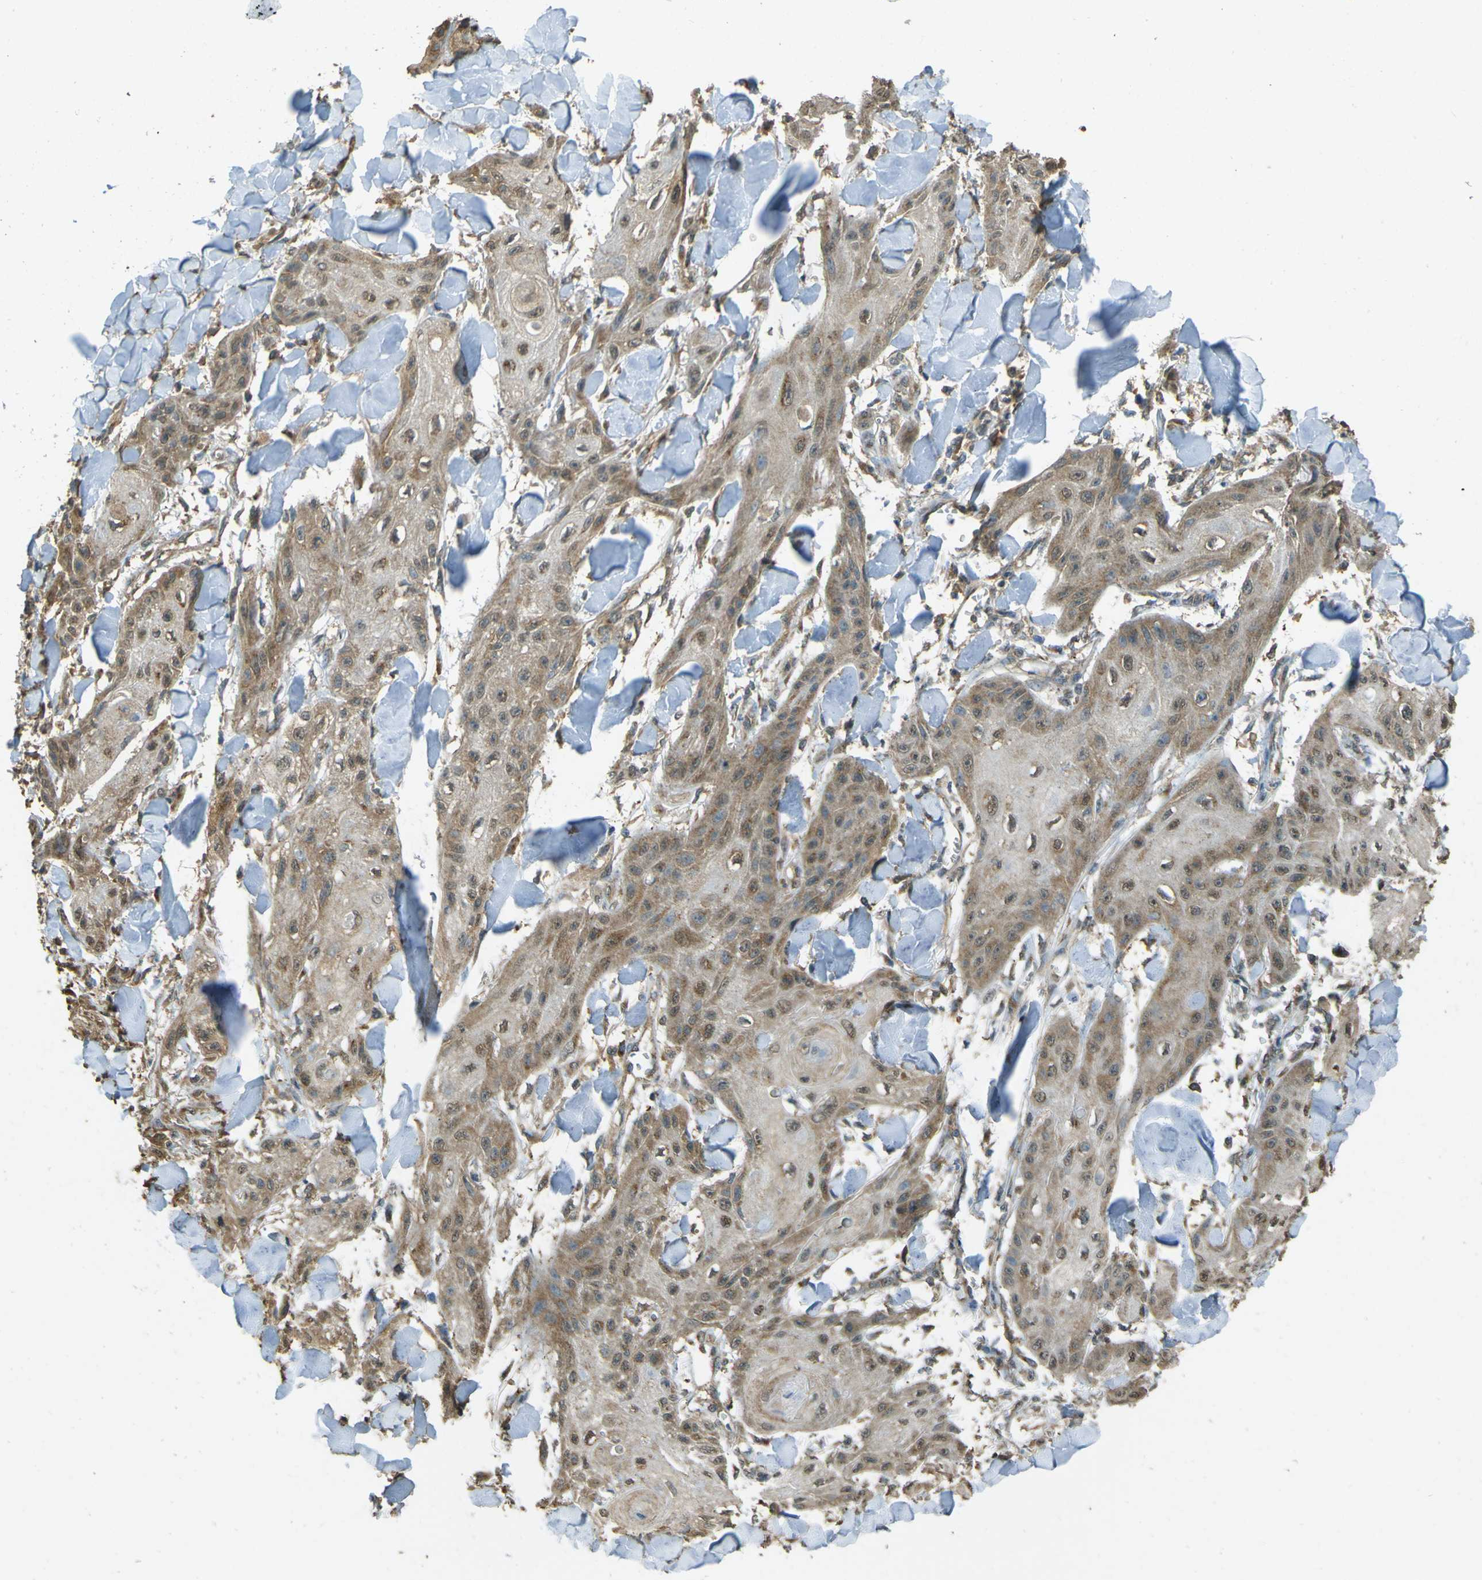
{"staining": {"intensity": "moderate", "quantity": "25%-75%", "location": "cytoplasmic/membranous"}, "tissue": "skin cancer", "cell_type": "Tumor cells", "image_type": "cancer", "snomed": [{"axis": "morphology", "description": "Squamous cell carcinoma, NOS"}, {"axis": "topography", "description": "Skin"}], "caption": "Skin cancer stained for a protein (brown) displays moderate cytoplasmic/membranous positive staining in approximately 25%-75% of tumor cells.", "gene": "GOLGA1", "patient": {"sex": "male", "age": 74}}